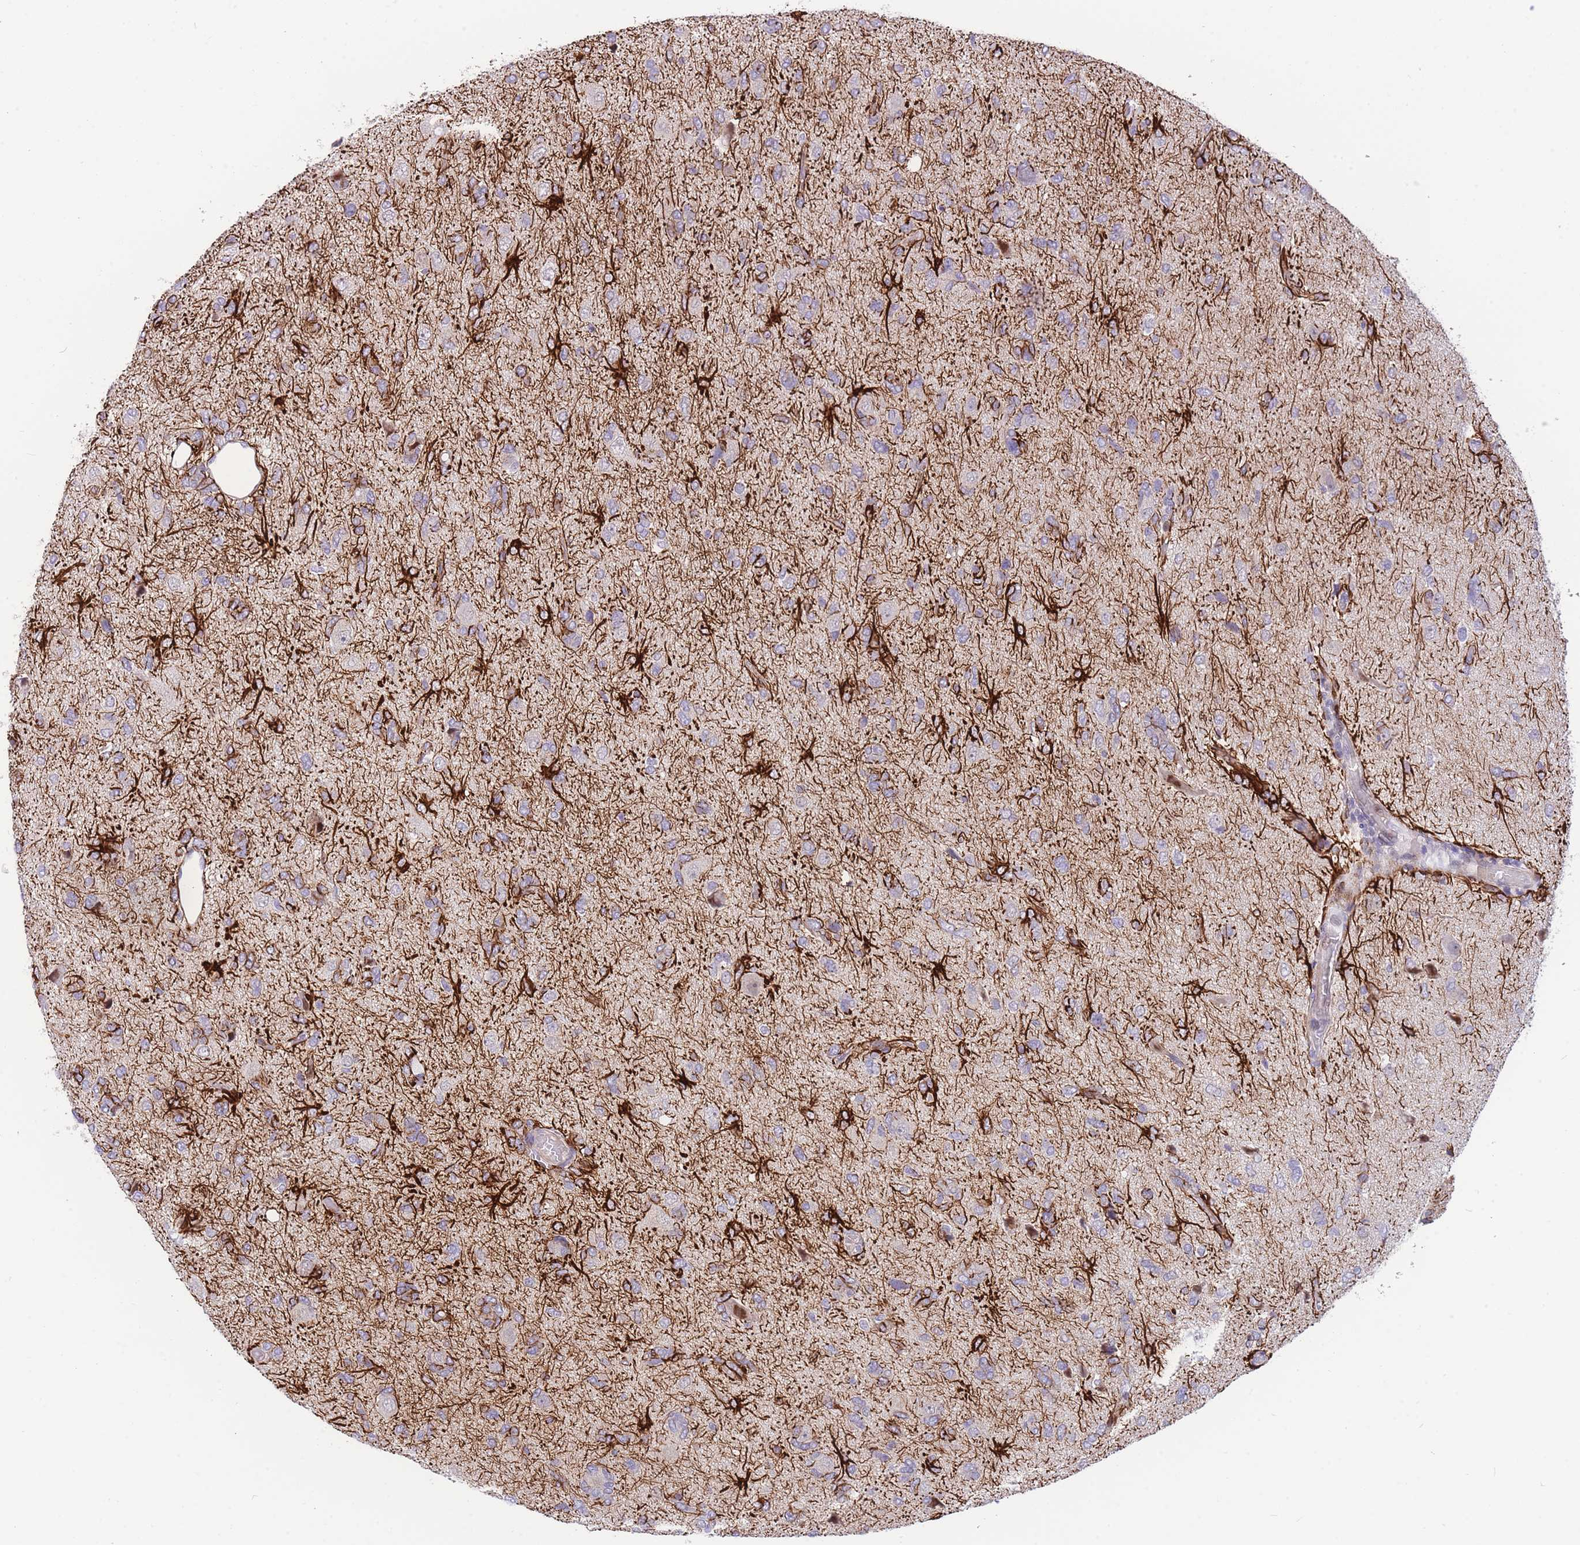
{"staining": {"intensity": "weak", "quantity": "<25%", "location": "cytoplasmic/membranous"}, "tissue": "glioma", "cell_type": "Tumor cells", "image_type": "cancer", "snomed": [{"axis": "morphology", "description": "Glioma, malignant, High grade"}, {"axis": "topography", "description": "Brain"}], "caption": "Immunohistochemical staining of malignant glioma (high-grade) displays no significant expression in tumor cells. (DAB IHC with hematoxylin counter stain).", "gene": "SHCBP1", "patient": {"sex": "female", "age": 59}}